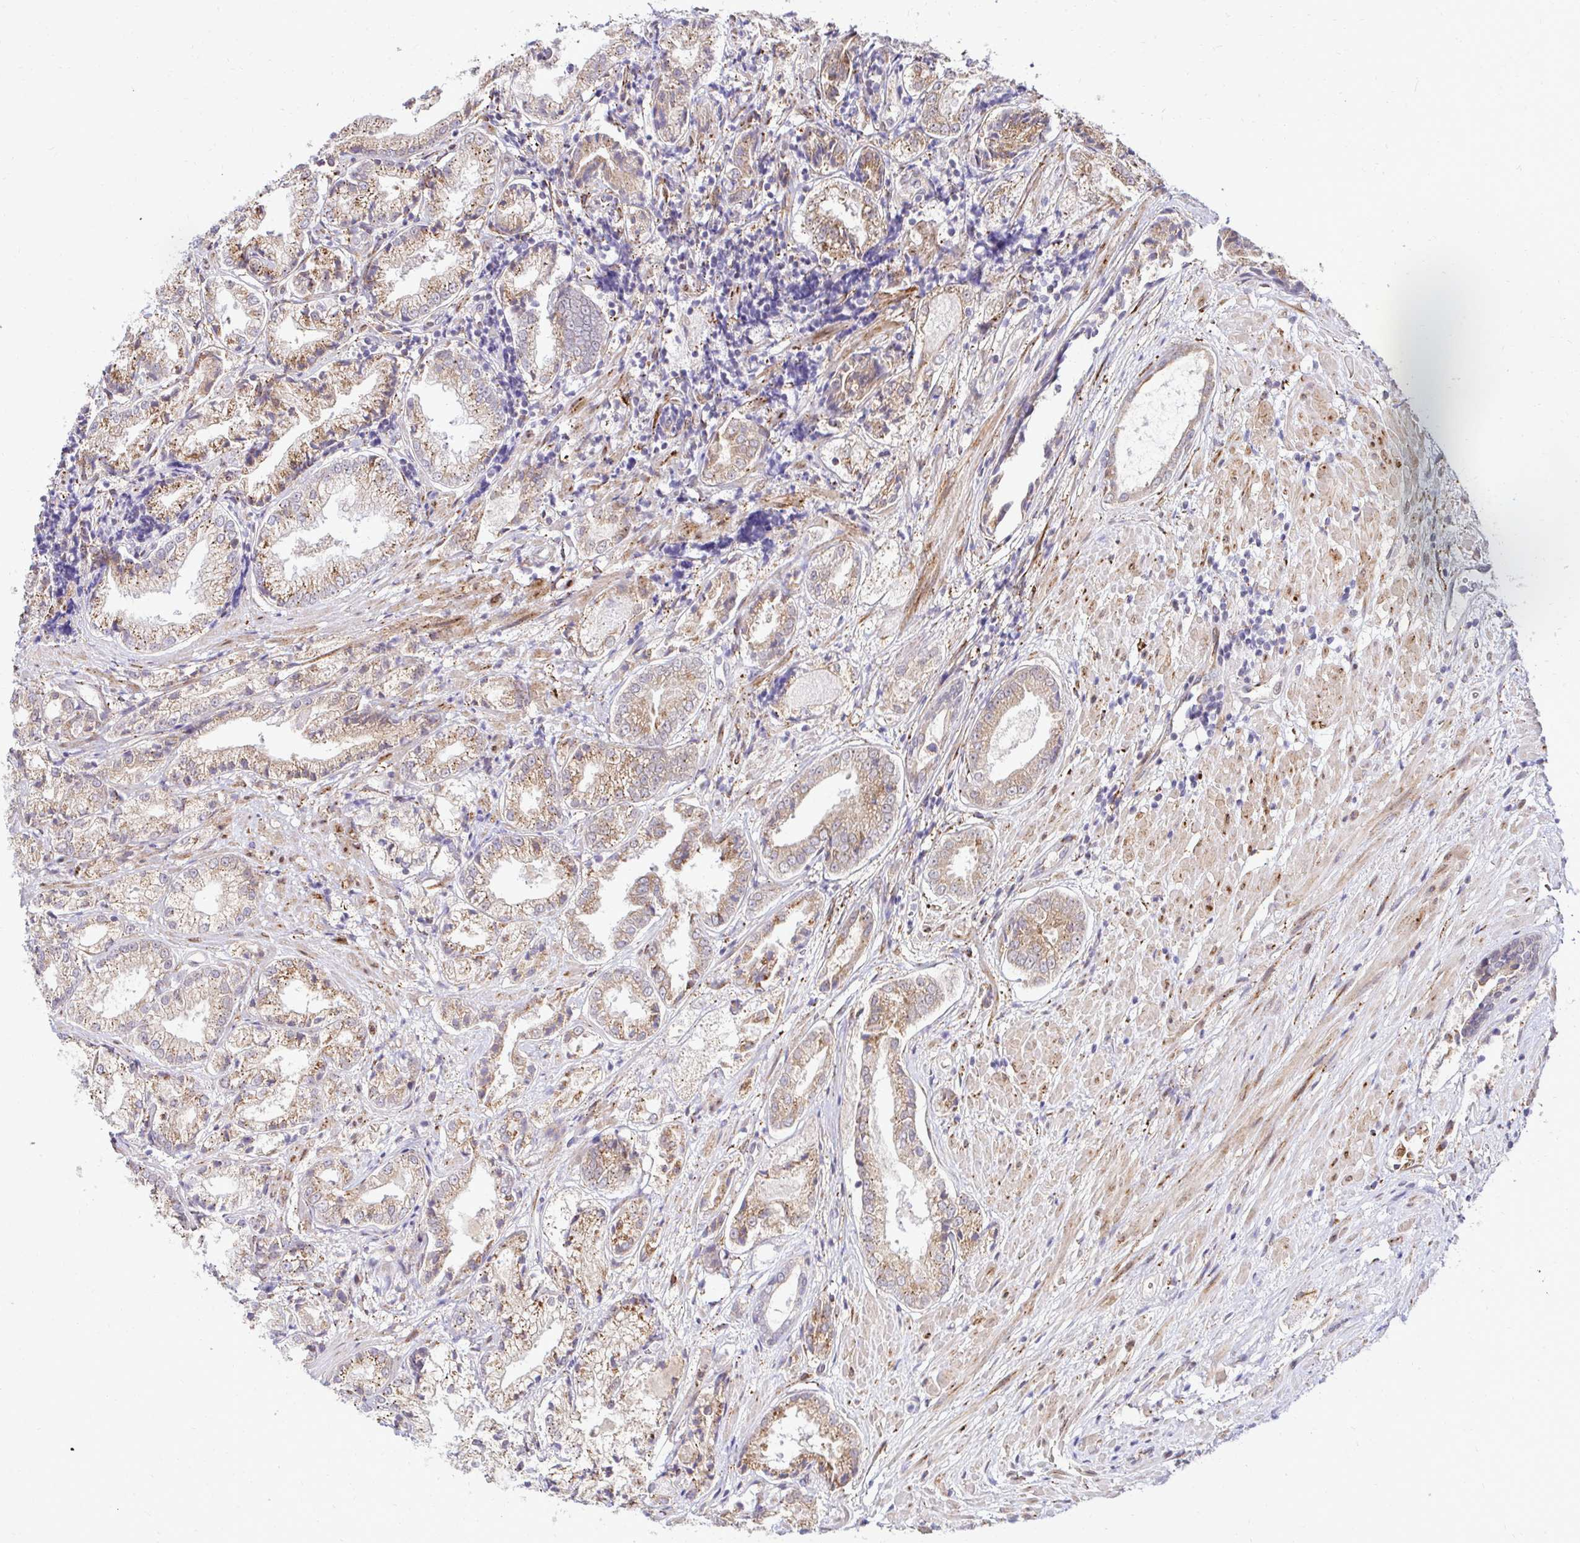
{"staining": {"intensity": "moderate", "quantity": "25%-75%", "location": "cytoplasmic/membranous"}, "tissue": "prostate cancer", "cell_type": "Tumor cells", "image_type": "cancer", "snomed": [{"axis": "morphology", "description": "Adenocarcinoma, High grade"}, {"axis": "topography", "description": "Prostate"}], "caption": "Protein analysis of prostate high-grade adenocarcinoma tissue reveals moderate cytoplasmic/membranous positivity in about 25%-75% of tumor cells. (Stains: DAB (3,3'-diaminobenzidine) in brown, nuclei in blue, Microscopy: brightfield microscopy at high magnification).", "gene": "HPS1", "patient": {"sex": "male", "age": 61}}